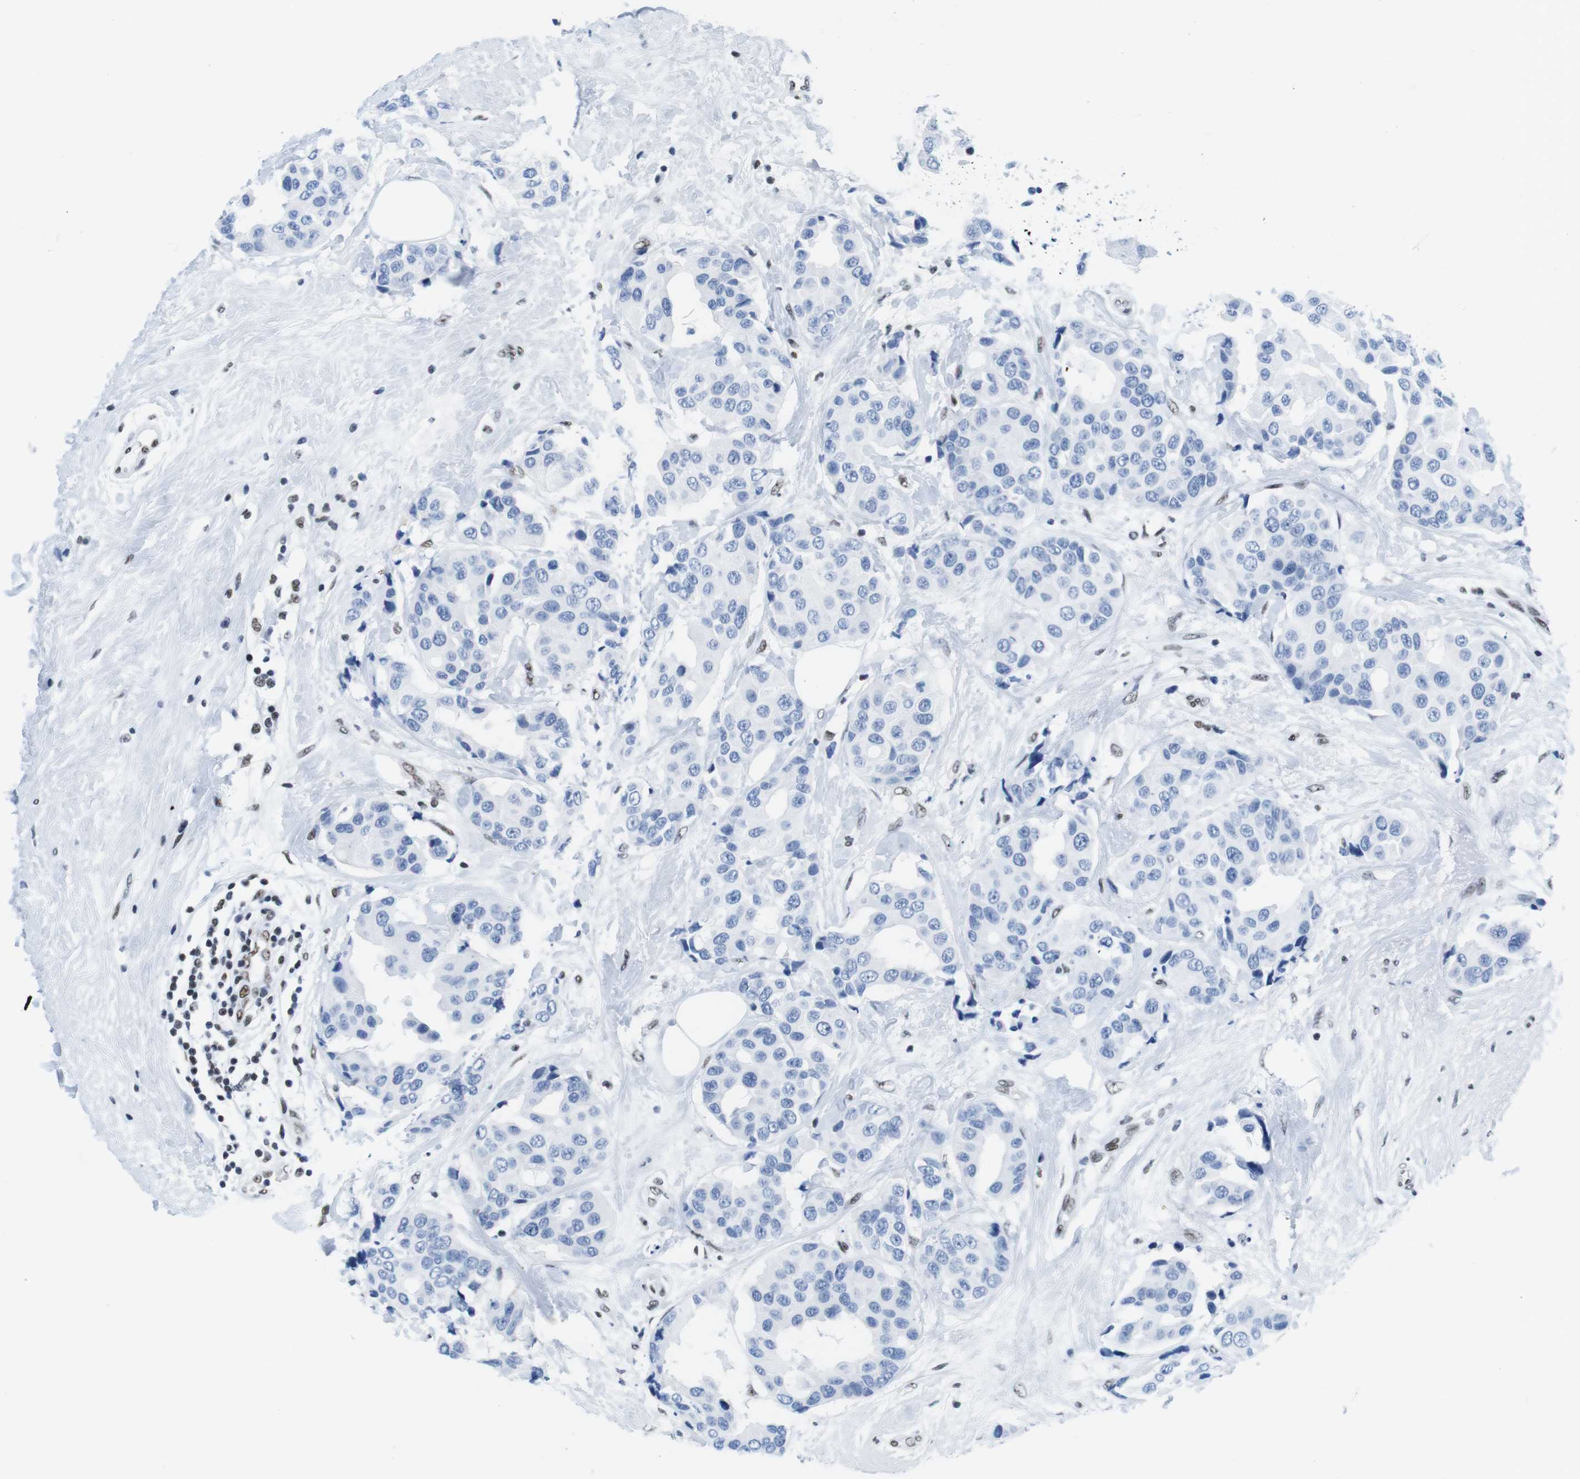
{"staining": {"intensity": "negative", "quantity": "none", "location": "none"}, "tissue": "breast cancer", "cell_type": "Tumor cells", "image_type": "cancer", "snomed": [{"axis": "morphology", "description": "Normal tissue, NOS"}, {"axis": "morphology", "description": "Duct carcinoma"}, {"axis": "topography", "description": "Breast"}], "caption": "Immunohistochemistry of human intraductal carcinoma (breast) shows no staining in tumor cells.", "gene": "IFI16", "patient": {"sex": "female", "age": 39}}